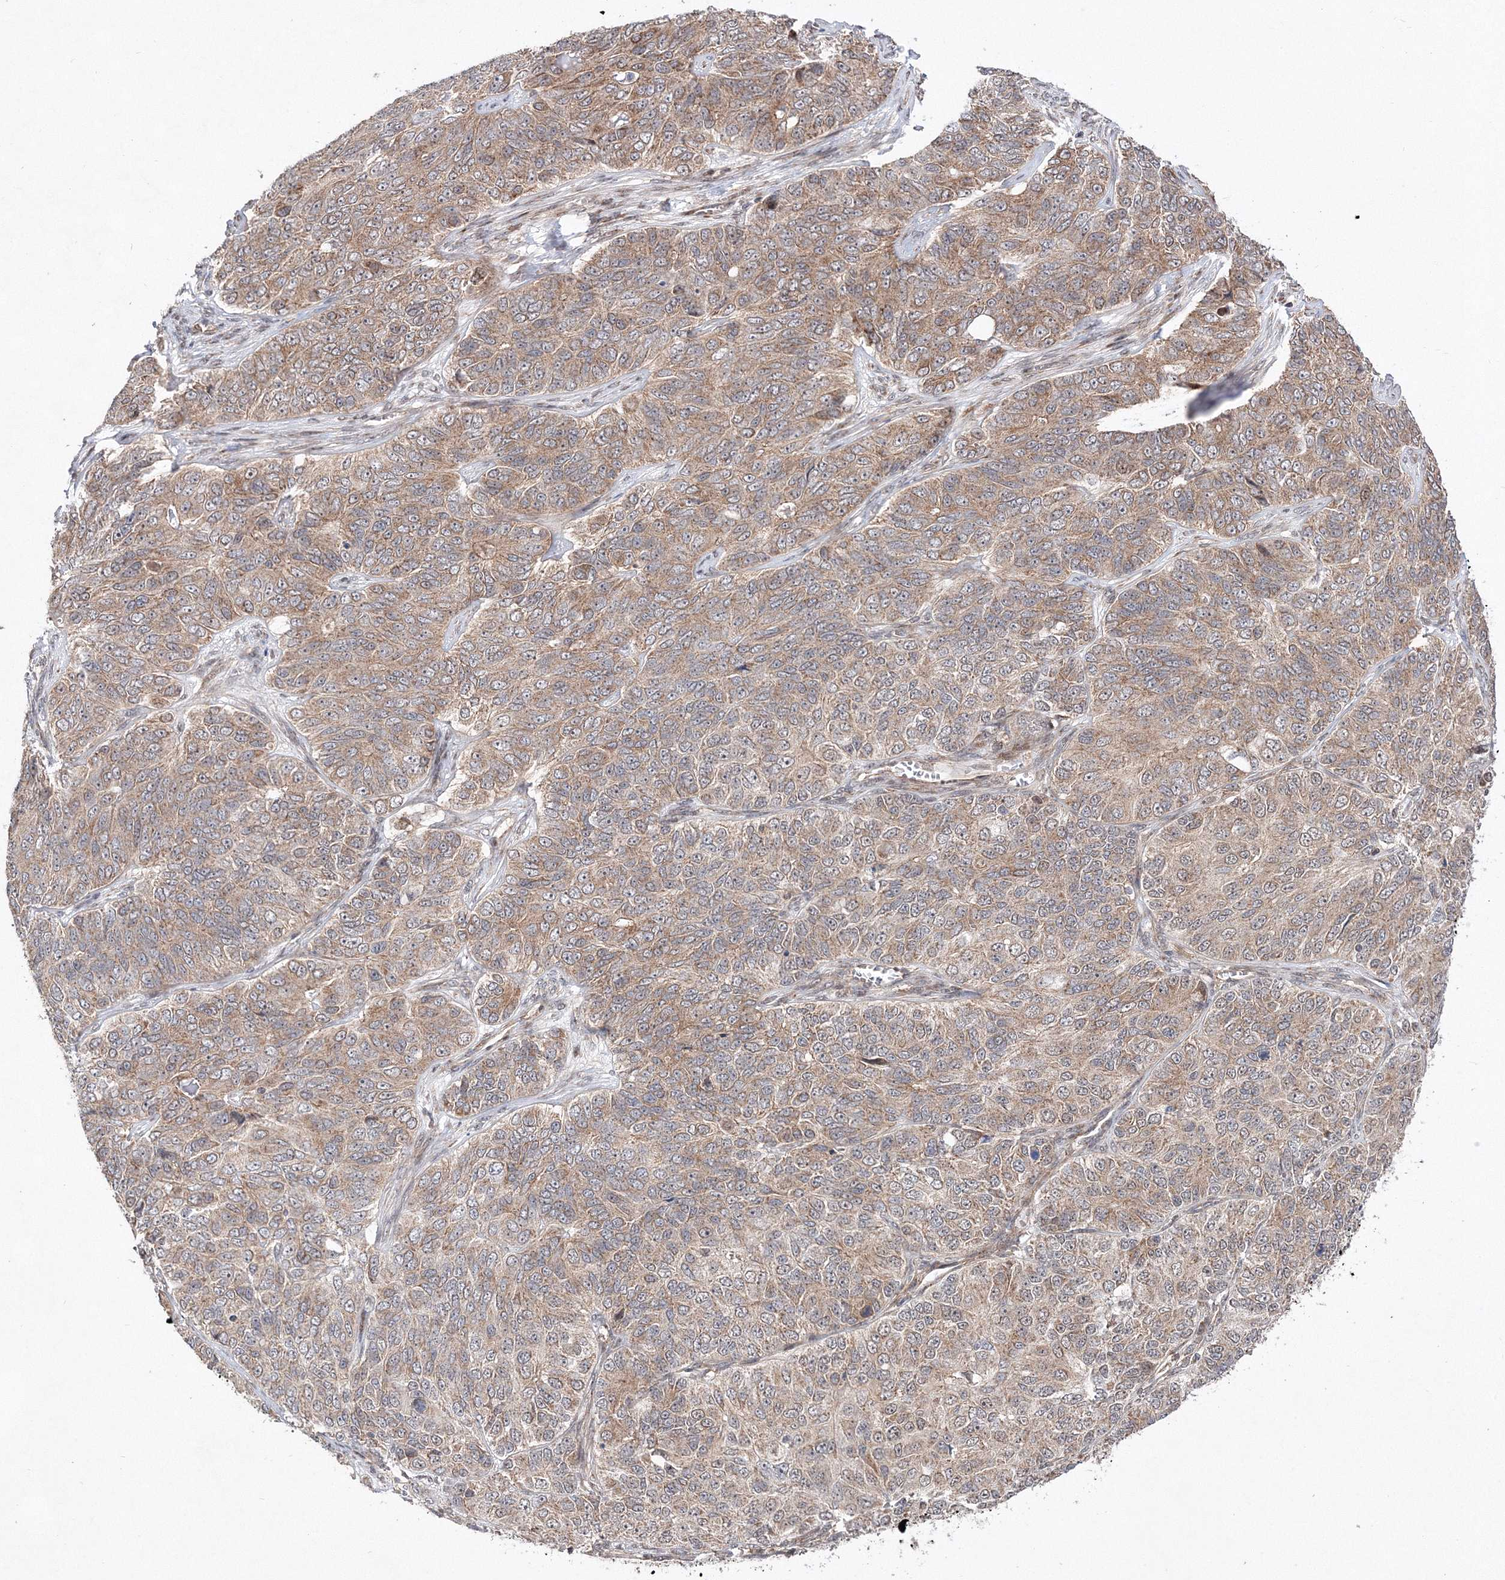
{"staining": {"intensity": "weak", "quantity": ">75%", "location": "cytoplasmic/membranous"}, "tissue": "ovarian cancer", "cell_type": "Tumor cells", "image_type": "cancer", "snomed": [{"axis": "morphology", "description": "Carcinoma, endometroid"}, {"axis": "topography", "description": "Ovary"}], "caption": "Endometroid carcinoma (ovarian) stained with a brown dye exhibits weak cytoplasmic/membranous positive staining in about >75% of tumor cells.", "gene": "DALRD3", "patient": {"sex": "female", "age": 51}}